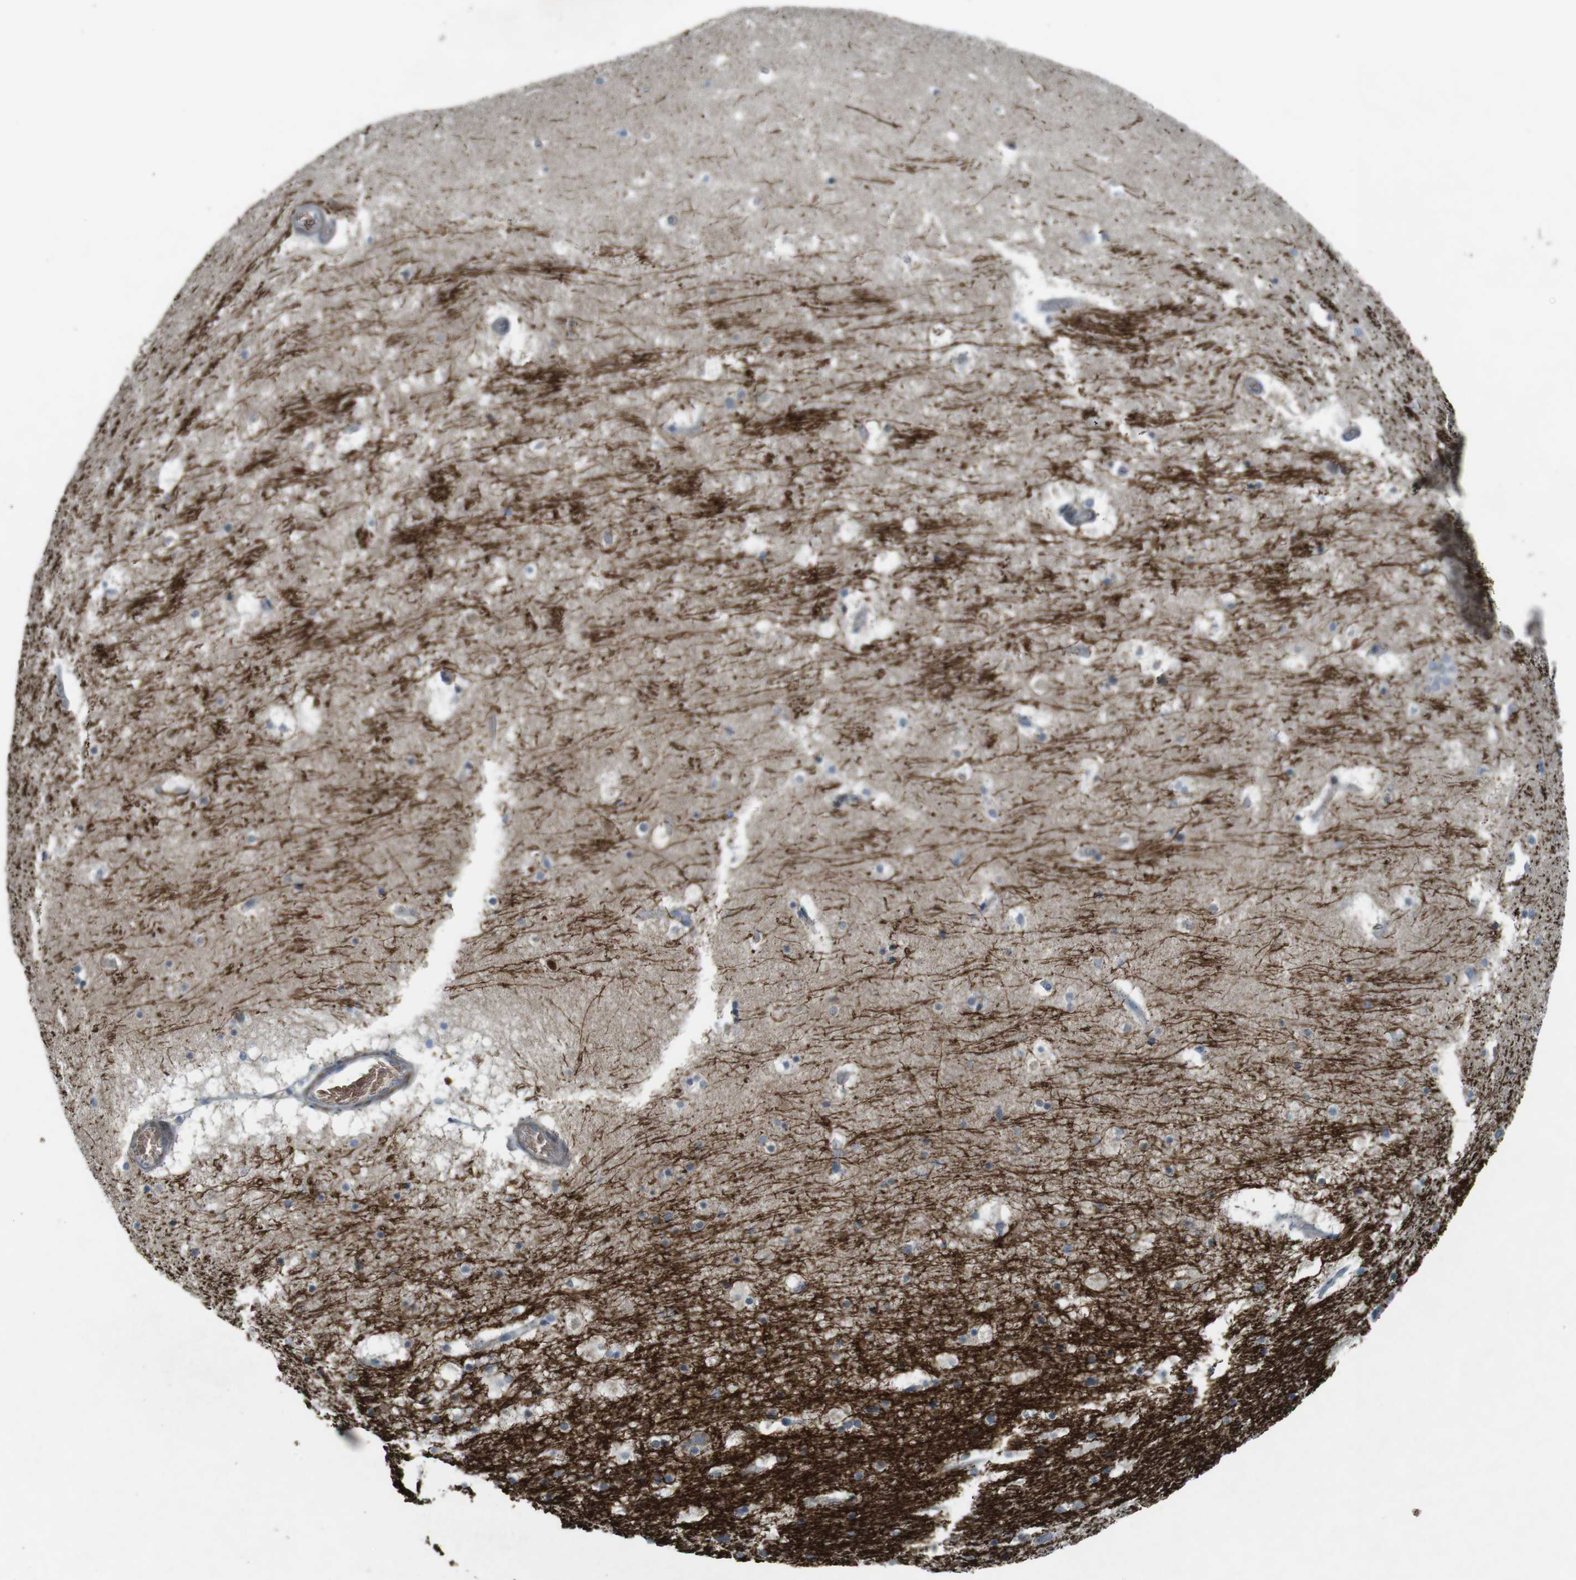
{"staining": {"intensity": "negative", "quantity": "none", "location": "none"}, "tissue": "hippocampus", "cell_type": "Glial cells", "image_type": "normal", "snomed": [{"axis": "morphology", "description": "Normal tissue, NOS"}, {"axis": "topography", "description": "Hippocampus"}], "caption": "A high-resolution image shows immunohistochemistry staining of normal hippocampus, which shows no significant positivity in glial cells.", "gene": "TYW1", "patient": {"sex": "male", "age": 45}}